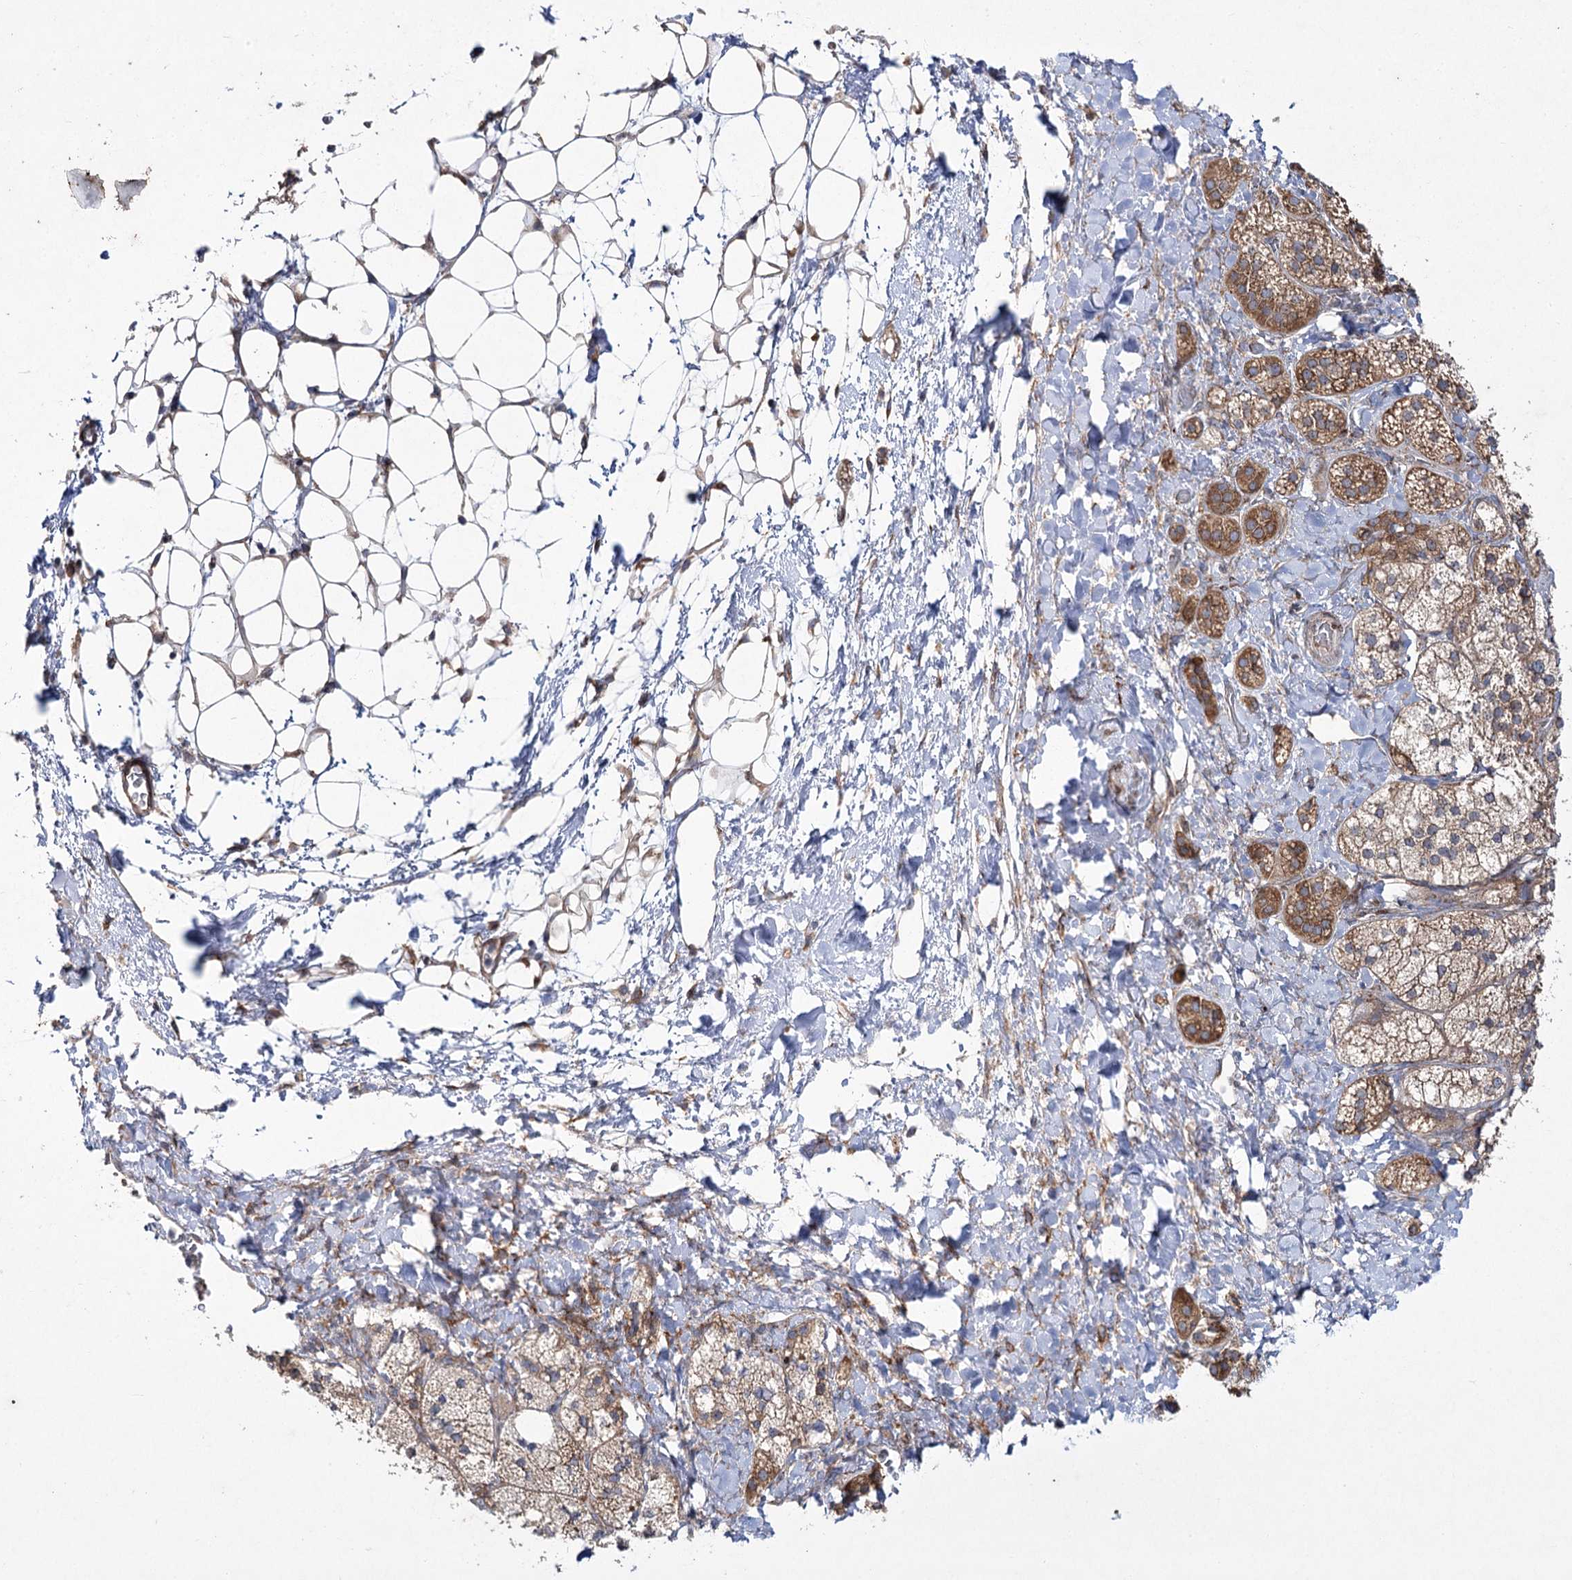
{"staining": {"intensity": "moderate", "quantity": "25%-75%", "location": "cytoplasmic/membranous"}, "tissue": "adrenal gland", "cell_type": "Glandular cells", "image_type": "normal", "snomed": [{"axis": "morphology", "description": "Normal tissue, NOS"}, {"axis": "topography", "description": "Adrenal gland"}], "caption": "An IHC image of benign tissue is shown. Protein staining in brown highlights moderate cytoplasmic/membranous positivity in adrenal gland within glandular cells.", "gene": "VWA2", "patient": {"sex": "male", "age": 61}}